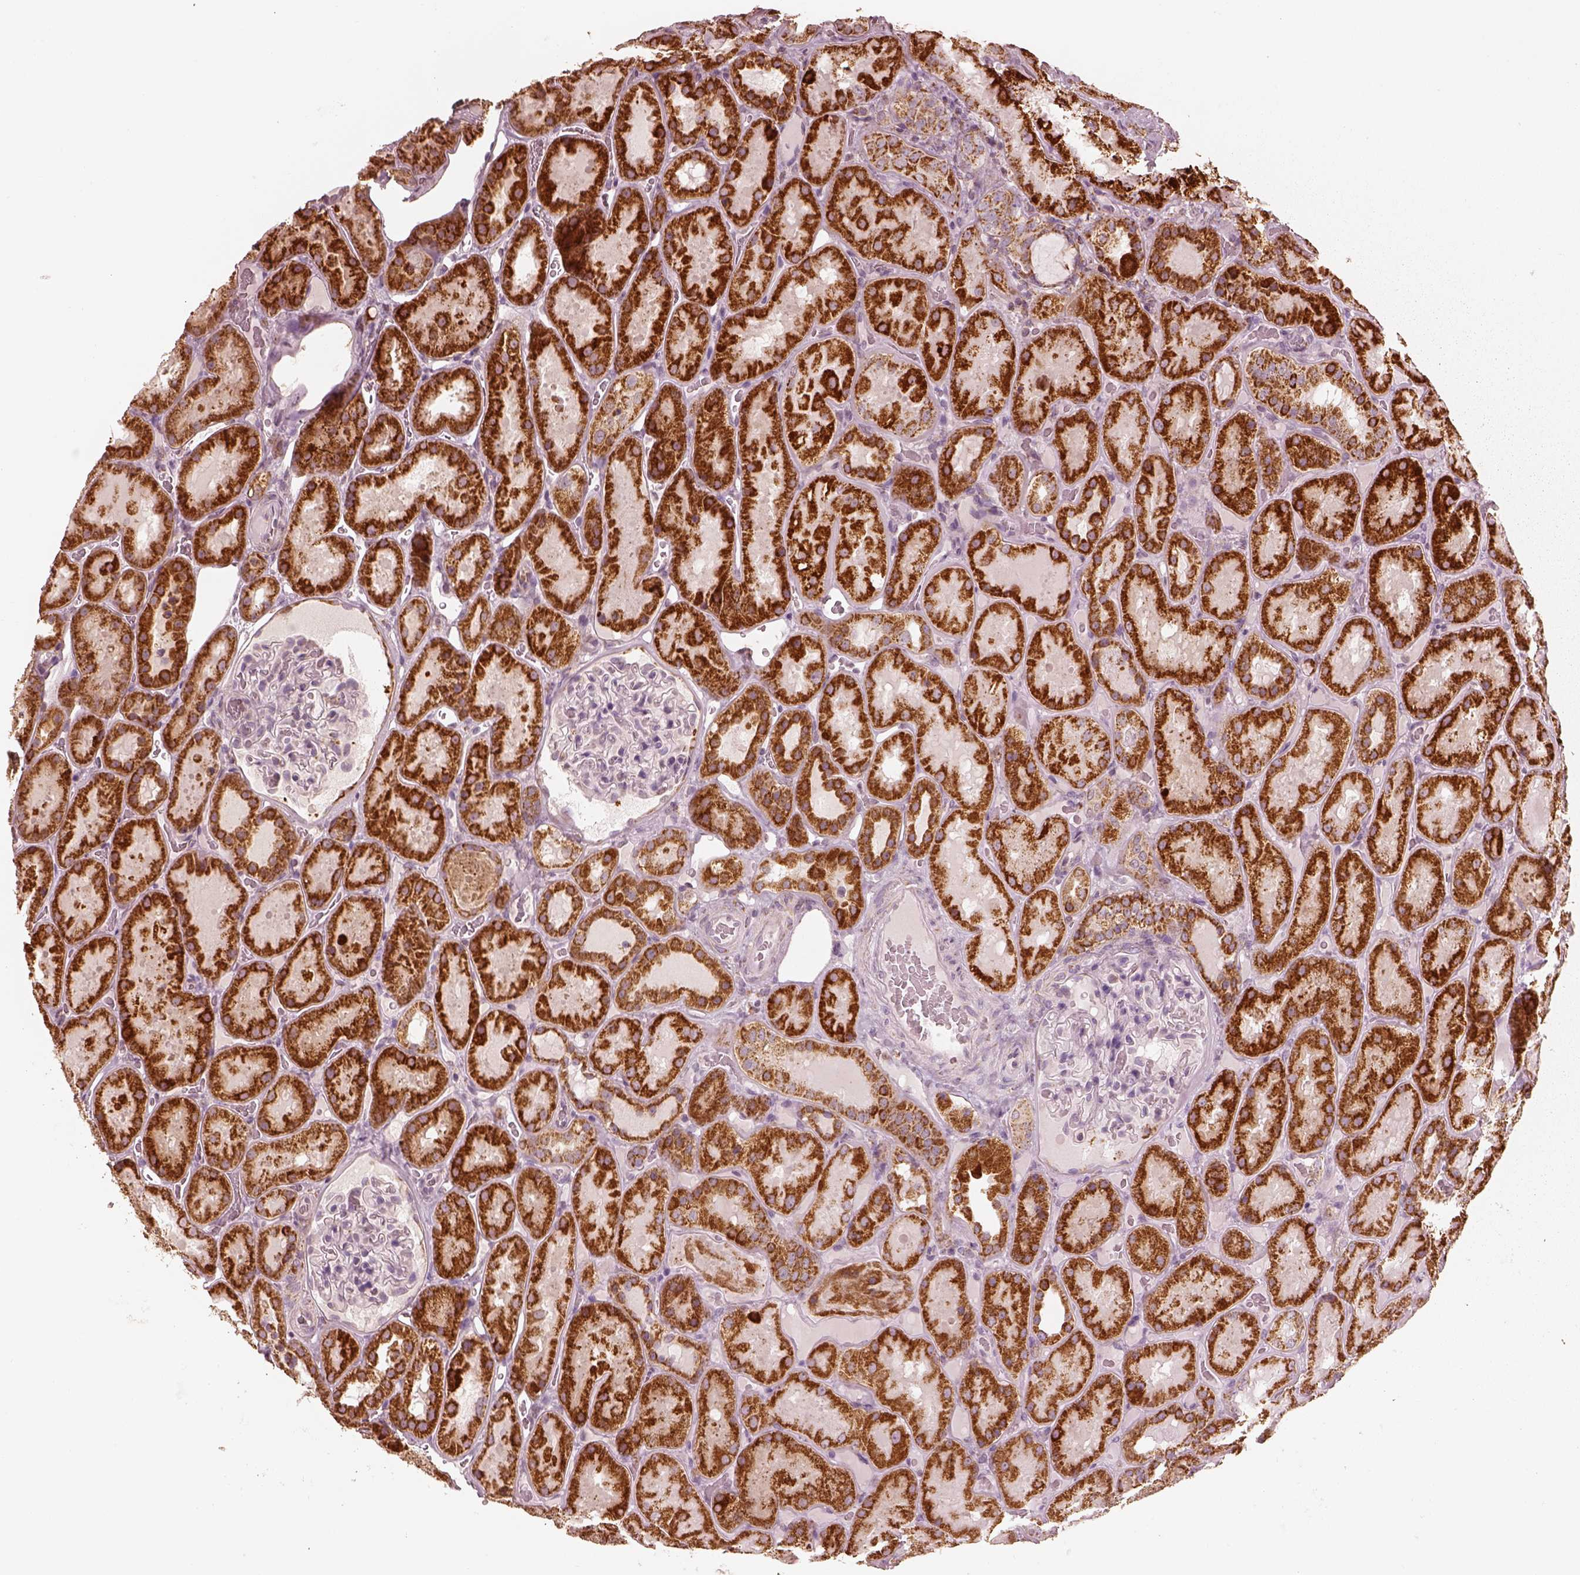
{"staining": {"intensity": "moderate", "quantity": "<25%", "location": "cytoplasmic/membranous"}, "tissue": "kidney", "cell_type": "Cells in glomeruli", "image_type": "normal", "snomed": [{"axis": "morphology", "description": "Normal tissue, NOS"}, {"axis": "topography", "description": "Kidney"}], "caption": "This photomicrograph reveals immunohistochemistry staining of benign human kidney, with low moderate cytoplasmic/membranous positivity in about <25% of cells in glomeruli.", "gene": "ENTPD6", "patient": {"sex": "male", "age": 73}}